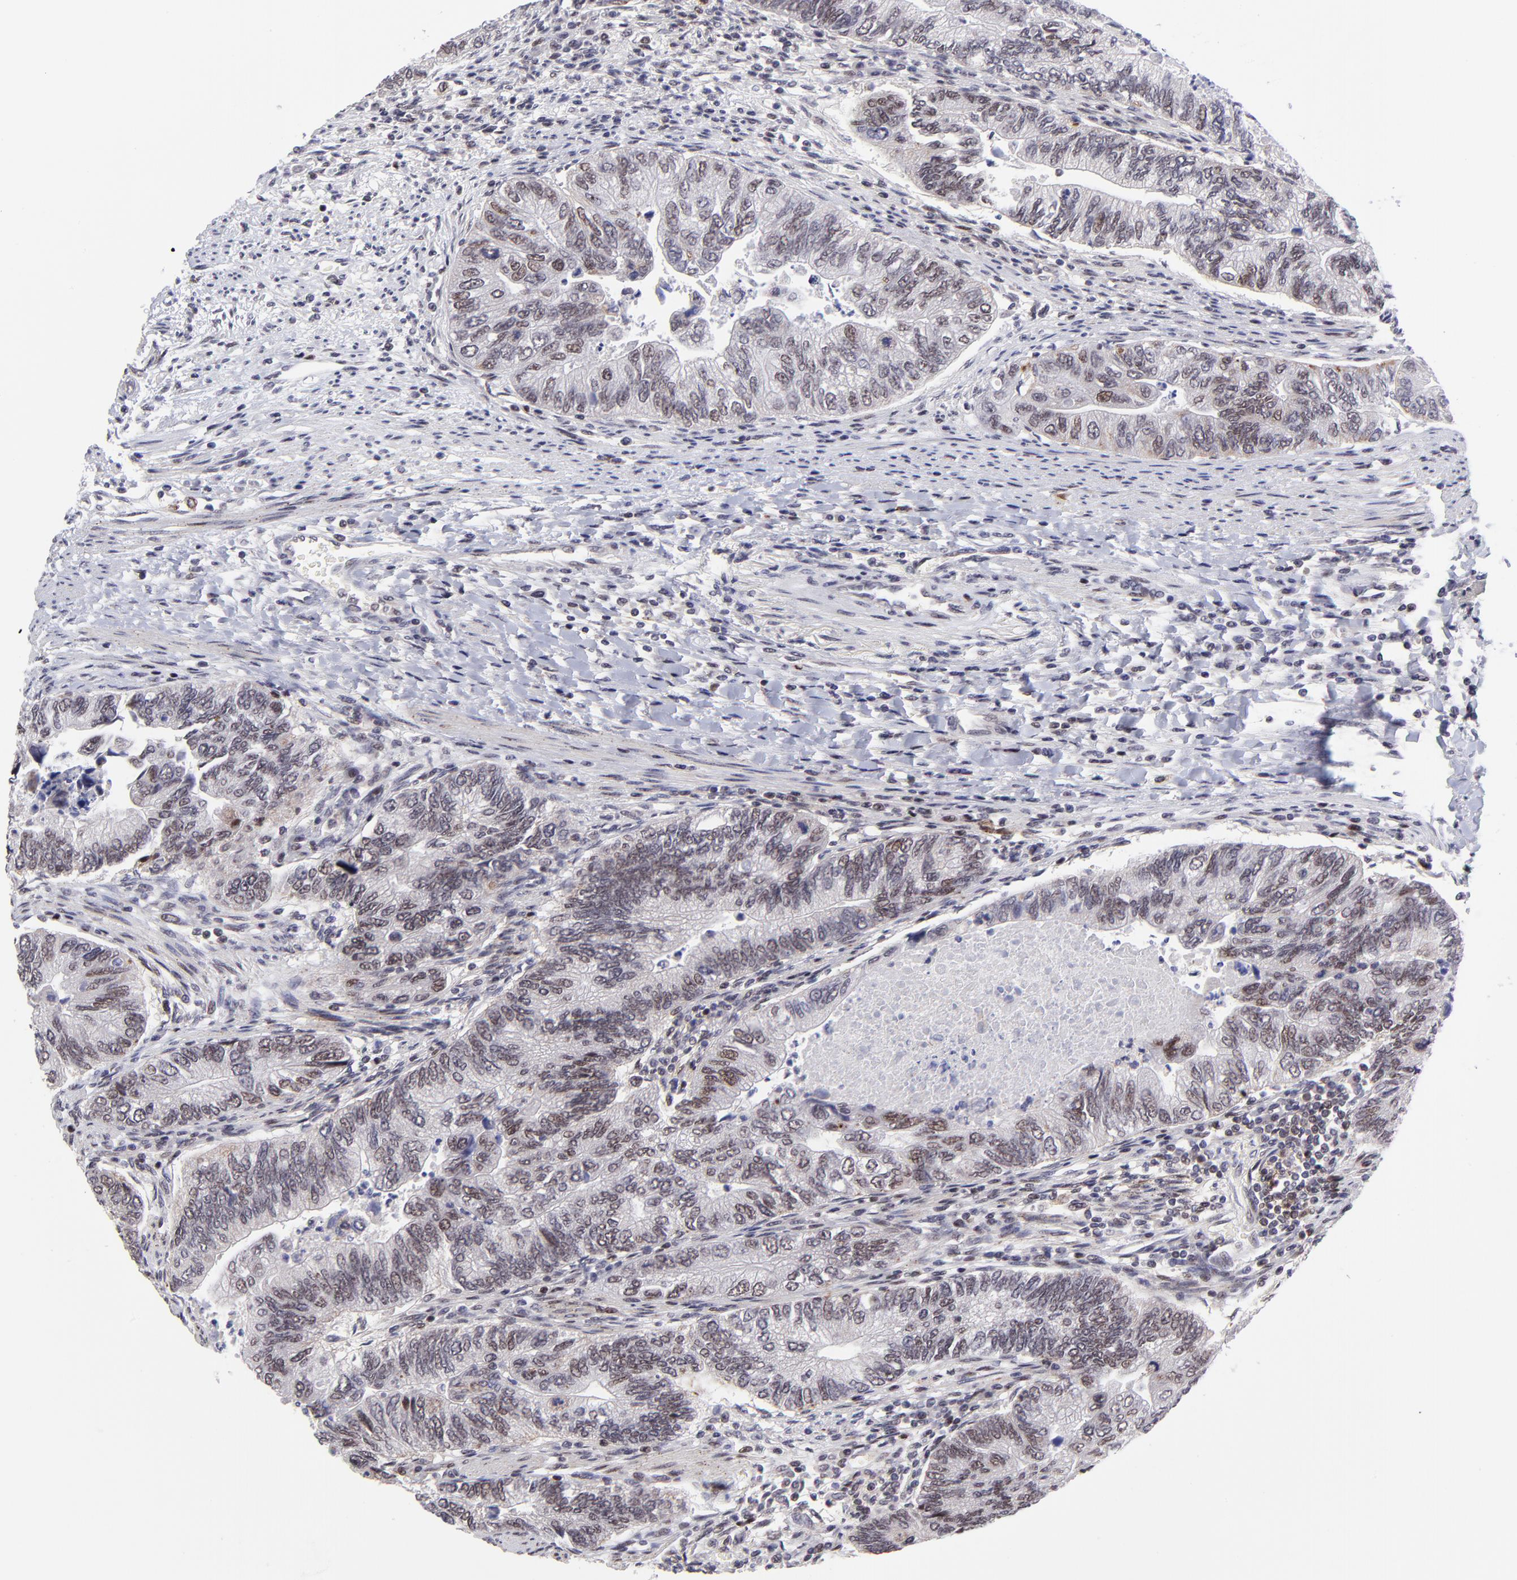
{"staining": {"intensity": "moderate", "quantity": "25%-75%", "location": "nuclear"}, "tissue": "colorectal cancer", "cell_type": "Tumor cells", "image_type": "cancer", "snomed": [{"axis": "morphology", "description": "Adenocarcinoma, NOS"}, {"axis": "topography", "description": "Rectum"}], "caption": "Human colorectal adenocarcinoma stained with a brown dye displays moderate nuclear positive positivity in approximately 25%-75% of tumor cells.", "gene": "SOX6", "patient": {"sex": "female", "age": 65}}